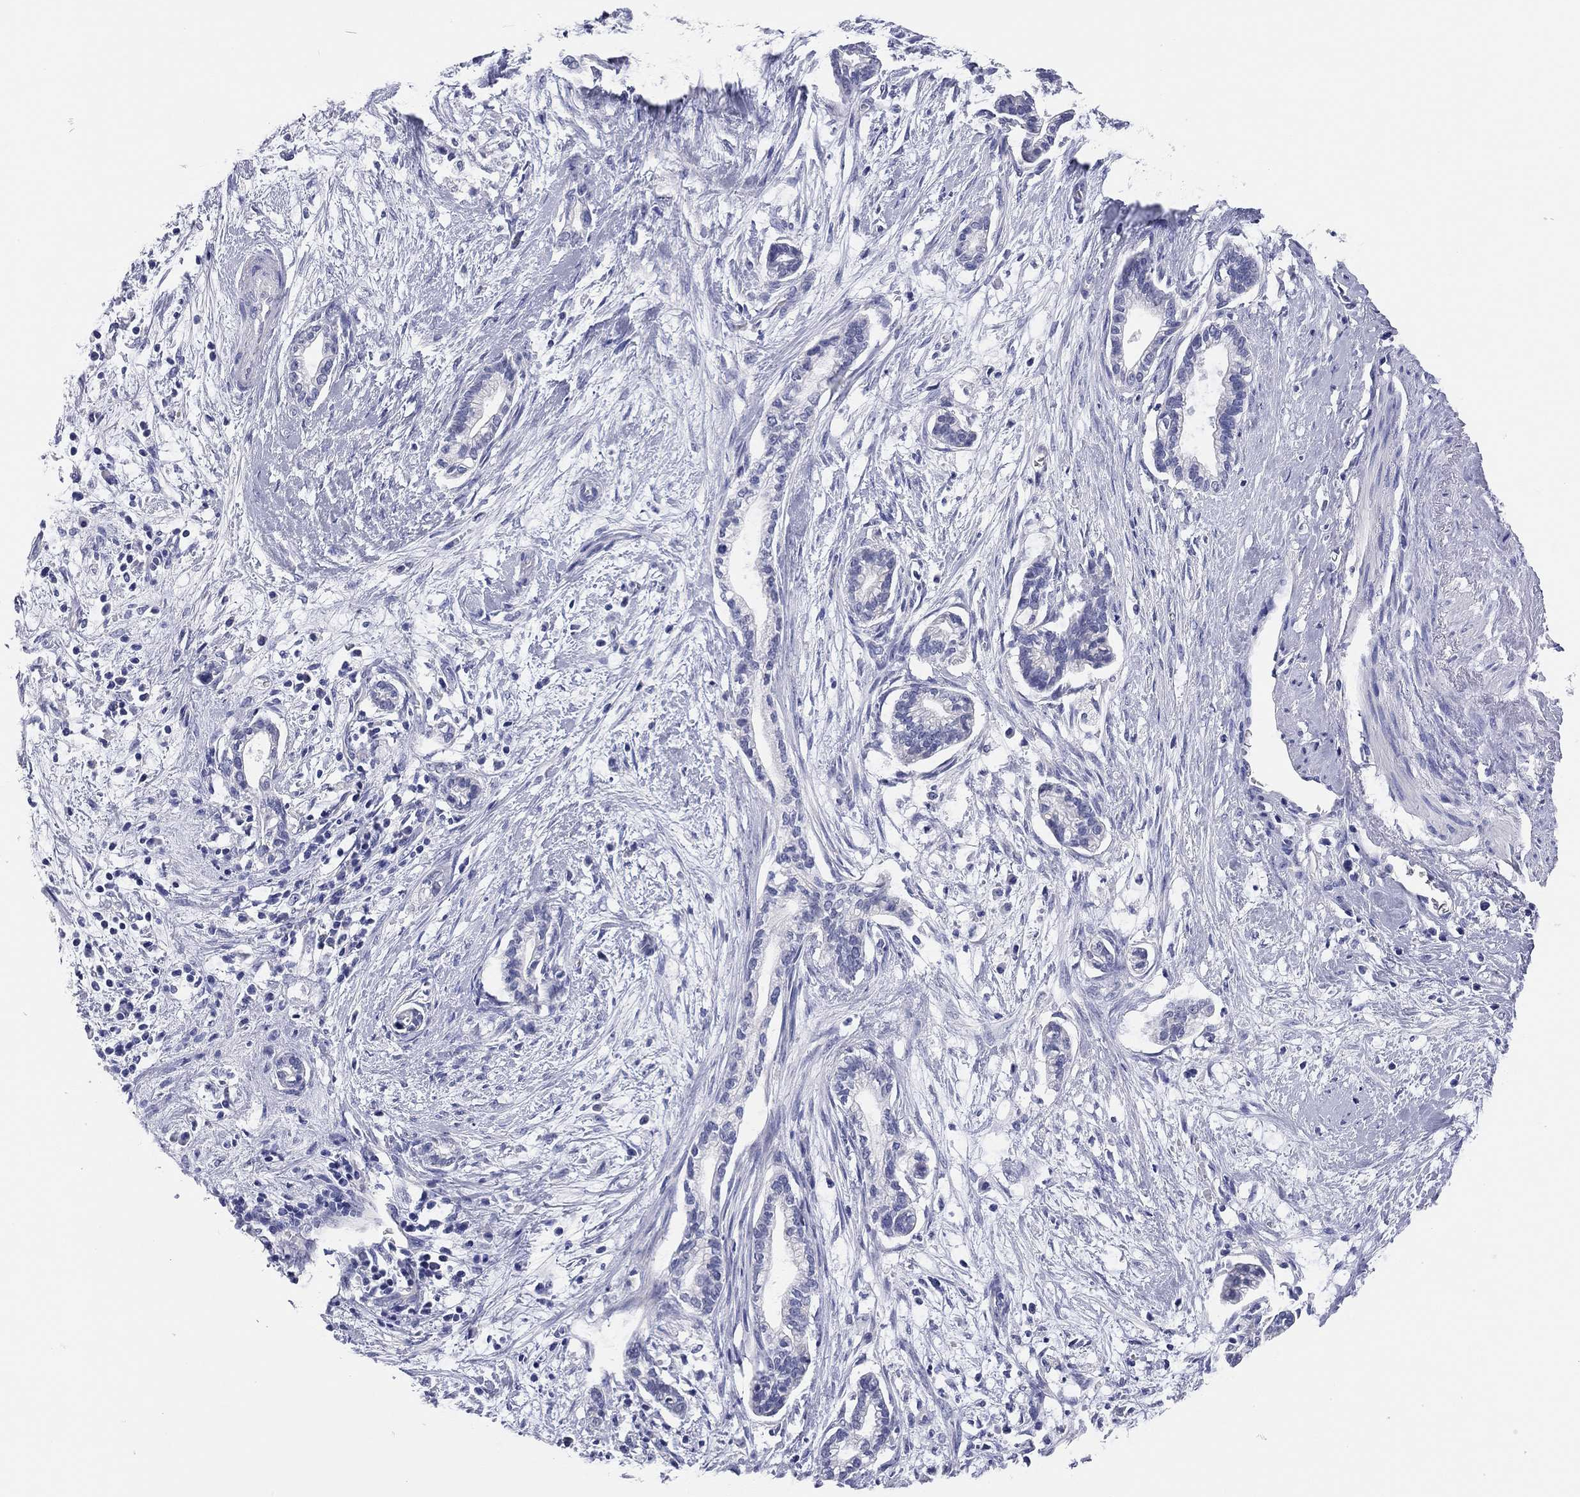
{"staining": {"intensity": "negative", "quantity": "none", "location": "none"}, "tissue": "cervical cancer", "cell_type": "Tumor cells", "image_type": "cancer", "snomed": [{"axis": "morphology", "description": "Adenocarcinoma, NOS"}, {"axis": "topography", "description": "Cervix"}], "caption": "Immunohistochemical staining of human cervical adenocarcinoma demonstrates no significant expression in tumor cells. The staining is performed using DAB brown chromogen with nuclei counter-stained in using hematoxylin.", "gene": "TMEM221", "patient": {"sex": "female", "age": 62}}